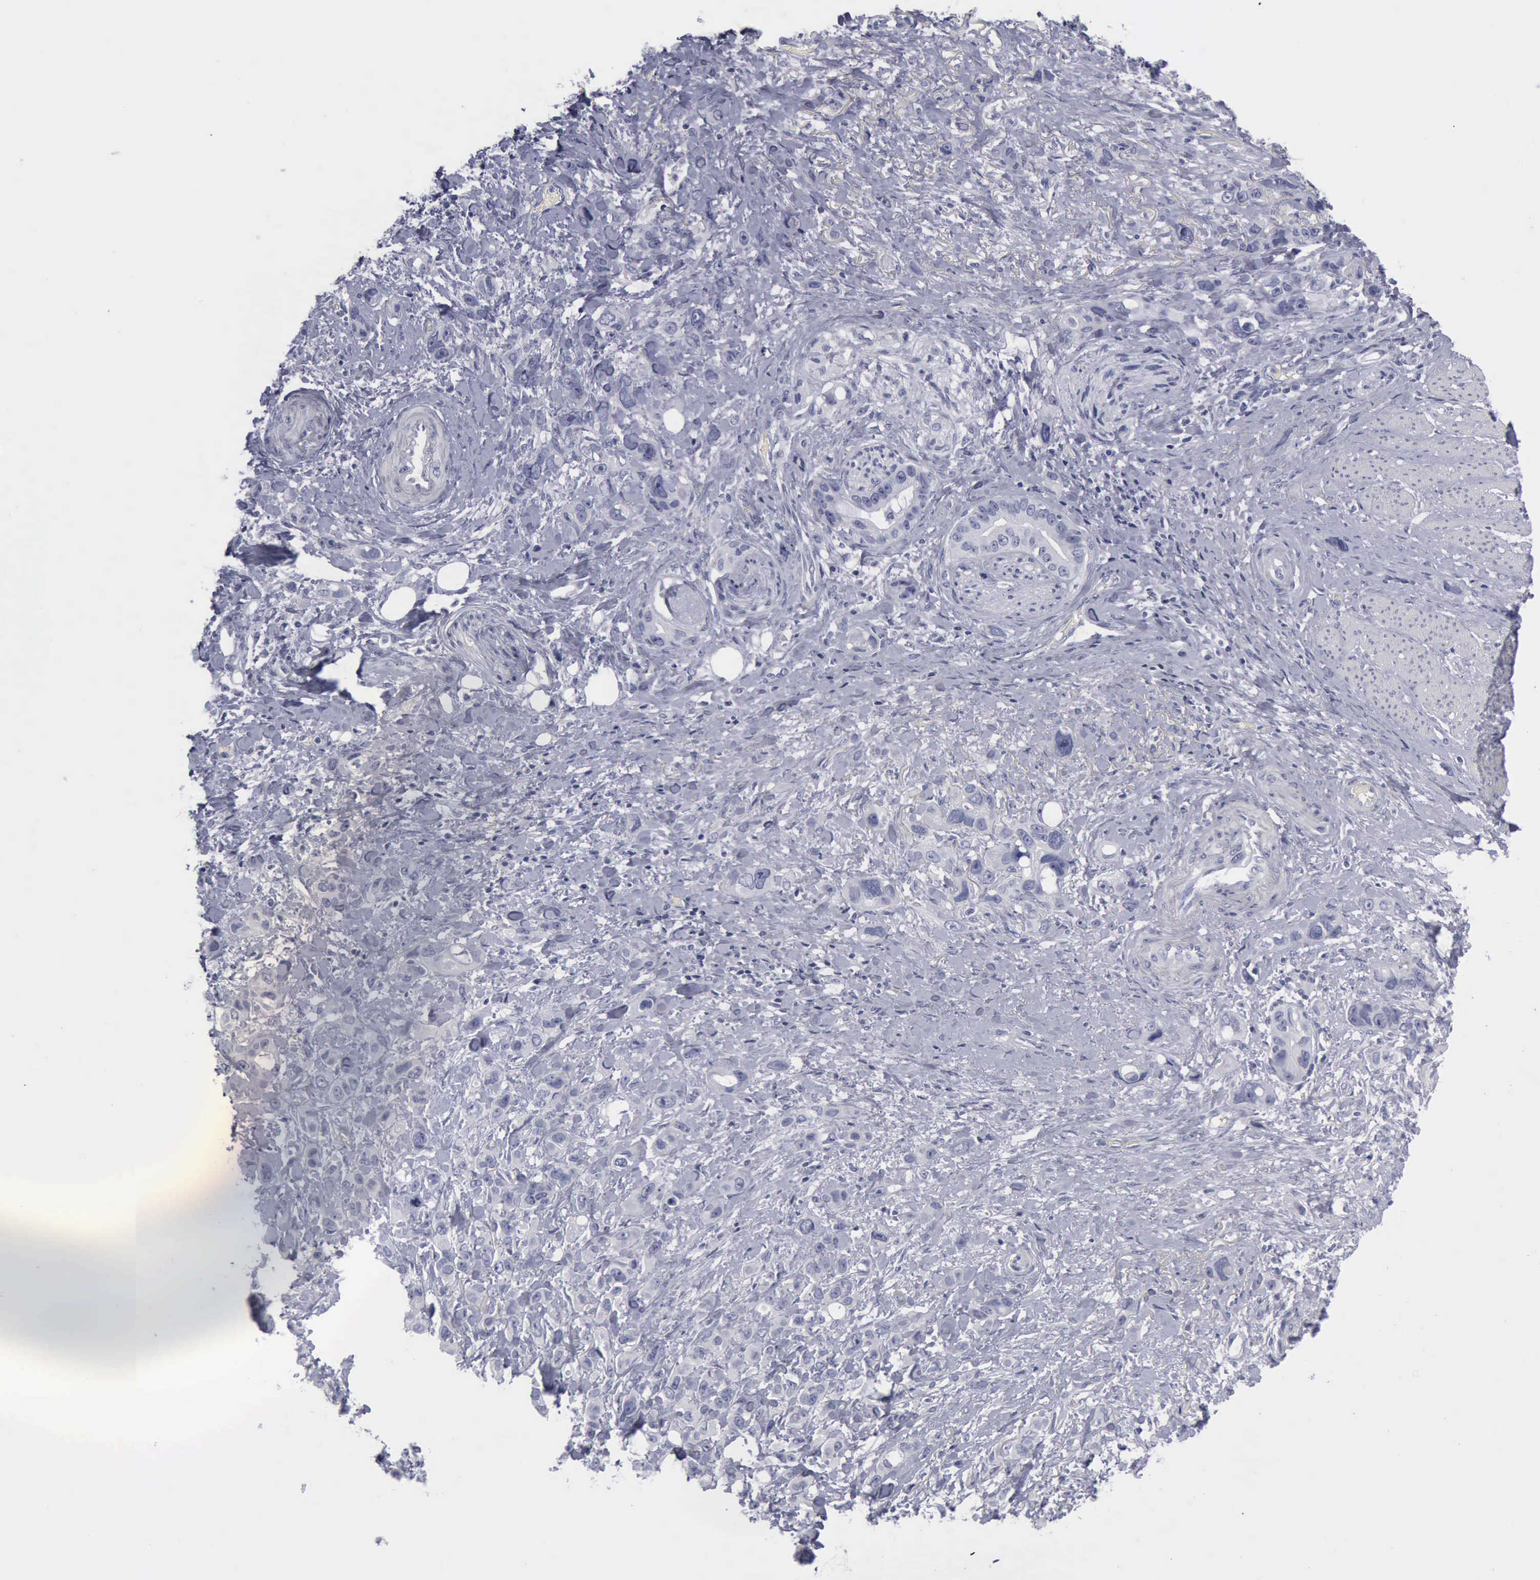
{"staining": {"intensity": "negative", "quantity": "none", "location": "none"}, "tissue": "stomach cancer", "cell_type": "Tumor cells", "image_type": "cancer", "snomed": [{"axis": "morphology", "description": "Adenocarcinoma, NOS"}, {"axis": "topography", "description": "Stomach, upper"}], "caption": "Immunohistochemistry (IHC) photomicrograph of stomach cancer stained for a protein (brown), which reveals no positivity in tumor cells. (DAB (3,3'-diaminobenzidine) immunohistochemistry with hematoxylin counter stain).", "gene": "KRT13", "patient": {"sex": "male", "age": 47}}